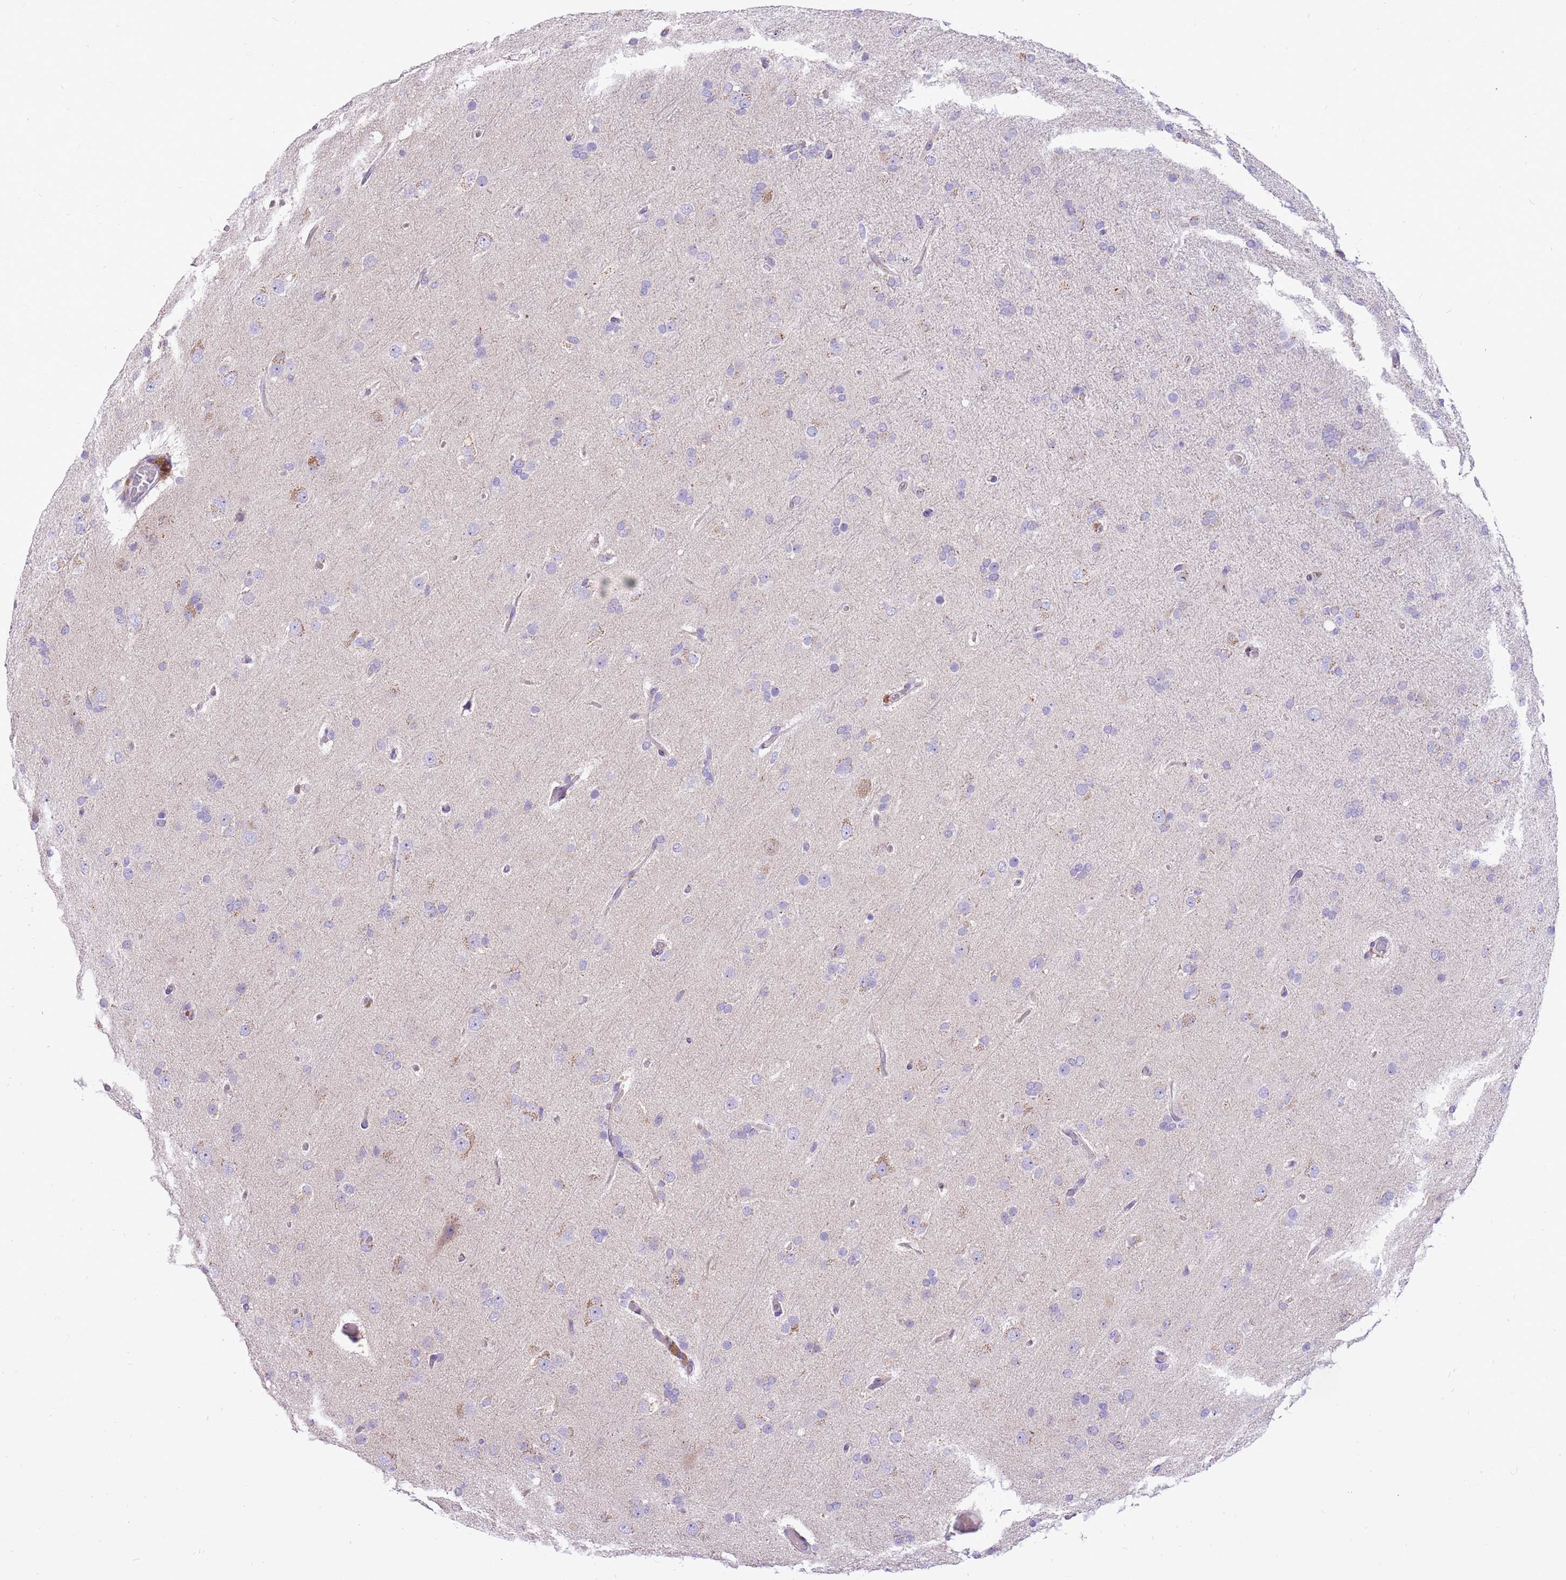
{"staining": {"intensity": "negative", "quantity": "none", "location": "none"}, "tissue": "glioma", "cell_type": "Tumor cells", "image_type": "cancer", "snomed": [{"axis": "morphology", "description": "Glioma, malignant, Low grade"}, {"axis": "topography", "description": "Brain"}], "caption": "This is an immunohistochemistry histopathology image of human low-grade glioma (malignant). There is no expression in tumor cells.", "gene": "COX17", "patient": {"sex": "male", "age": 65}}